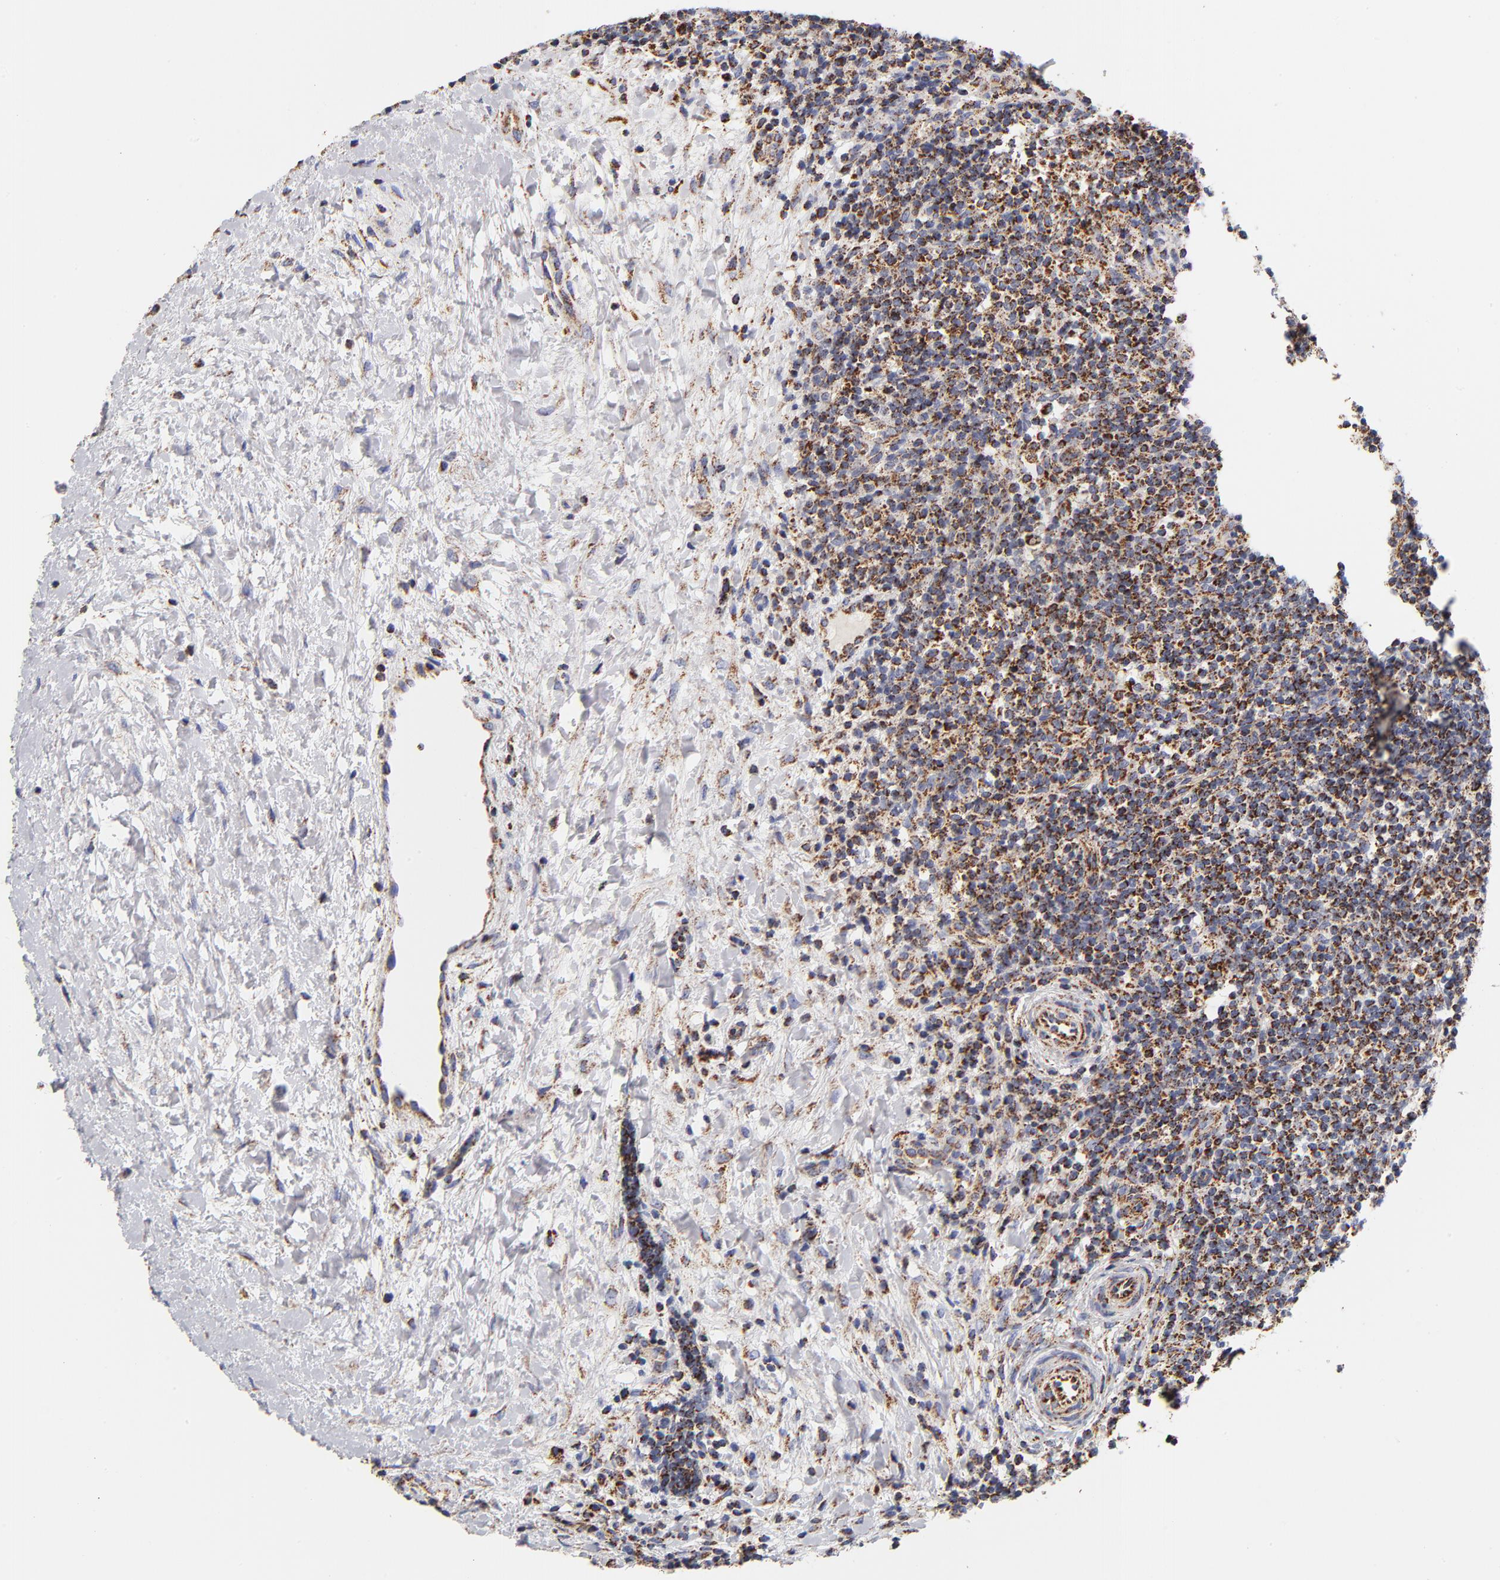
{"staining": {"intensity": "strong", "quantity": ">75%", "location": "cytoplasmic/membranous"}, "tissue": "lymphoma", "cell_type": "Tumor cells", "image_type": "cancer", "snomed": [{"axis": "morphology", "description": "Malignant lymphoma, non-Hodgkin's type, Low grade"}, {"axis": "topography", "description": "Lymph node"}], "caption": "Lymphoma stained for a protein demonstrates strong cytoplasmic/membranous positivity in tumor cells.", "gene": "ECHS1", "patient": {"sex": "female", "age": 76}}